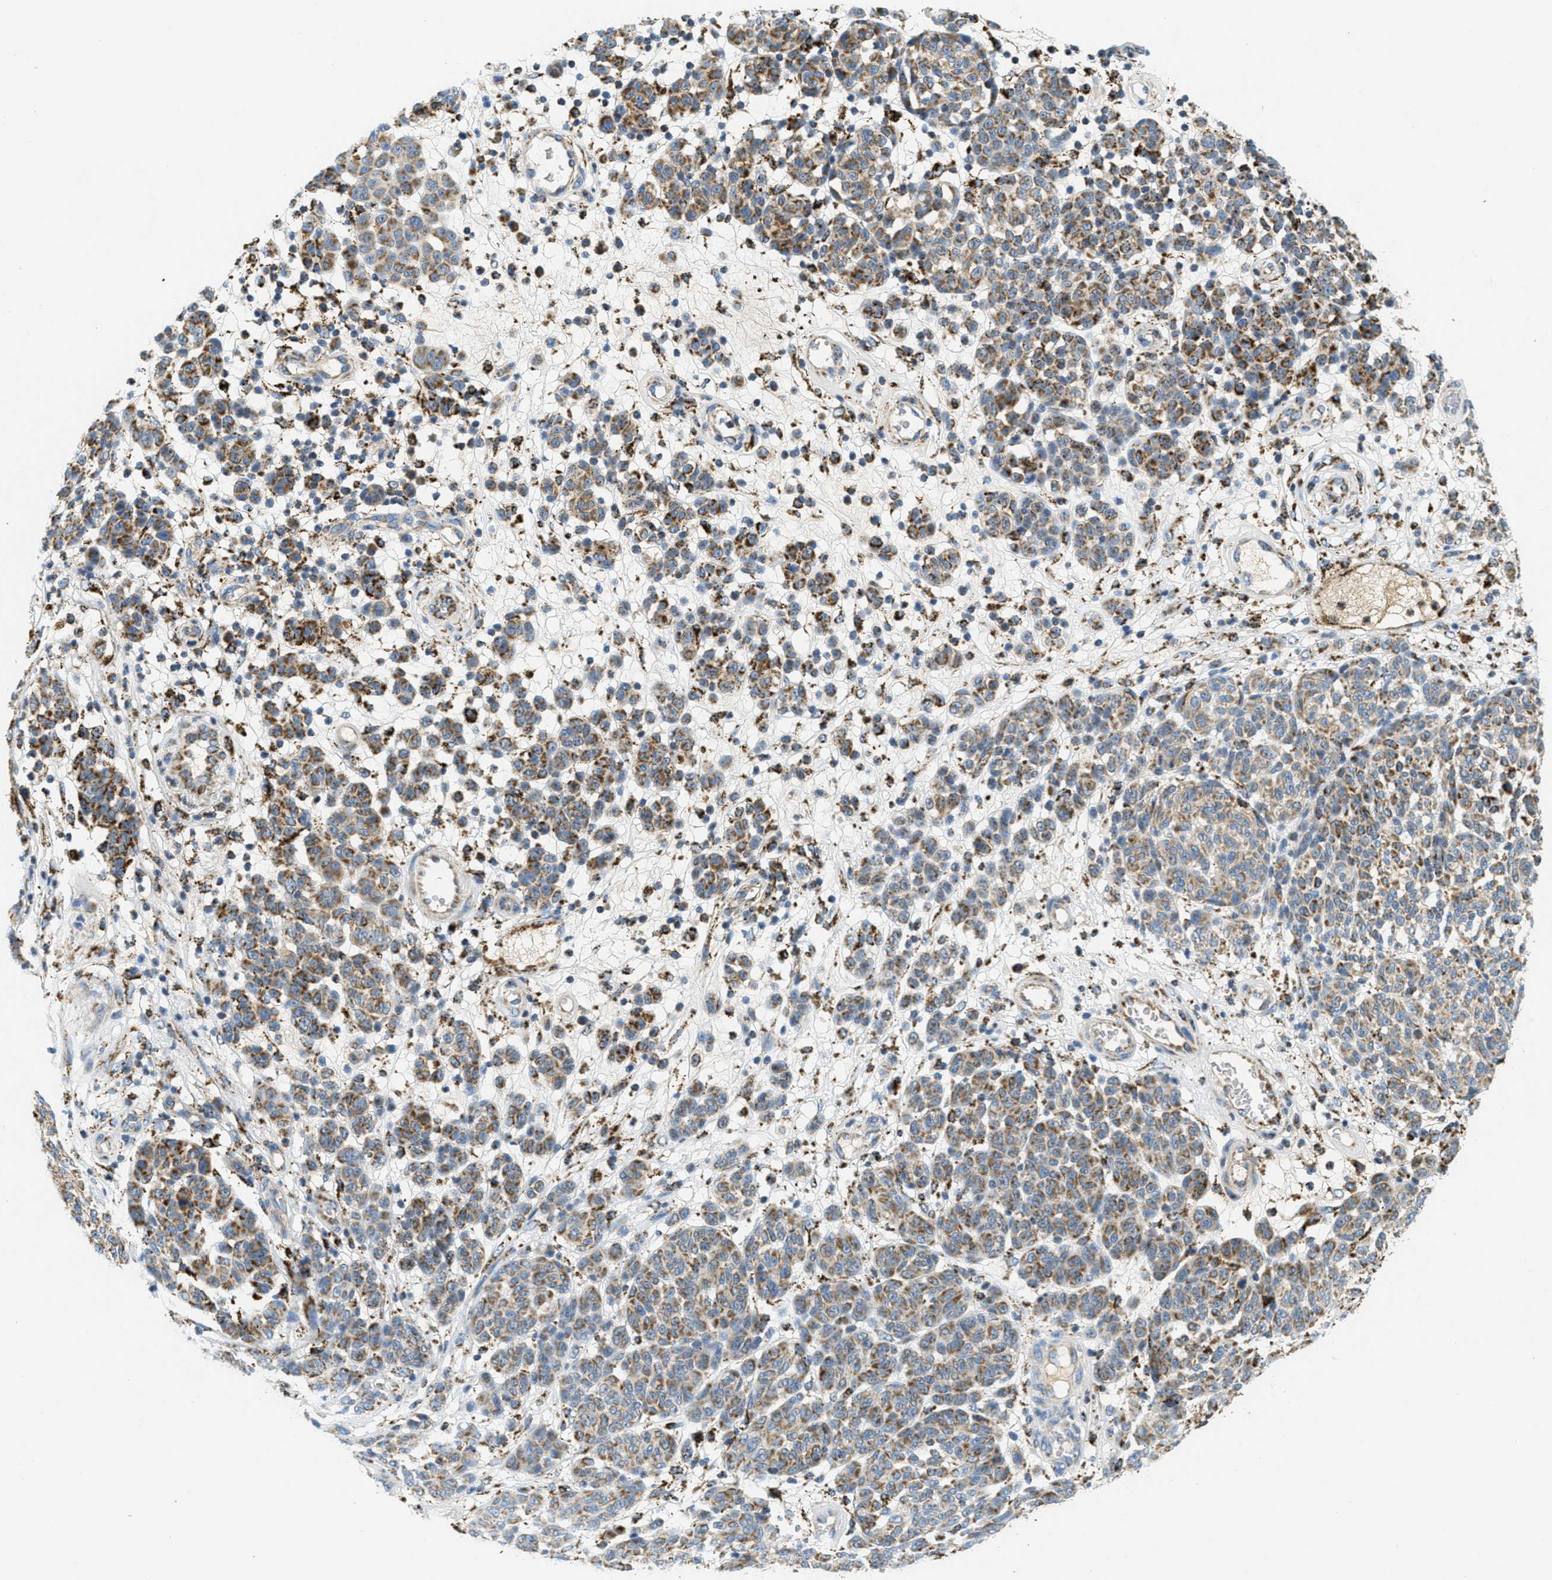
{"staining": {"intensity": "moderate", "quantity": ">75%", "location": "cytoplasmic/membranous"}, "tissue": "melanoma", "cell_type": "Tumor cells", "image_type": "cancer", "snomed": [{"axis": "morphology", "description": "Malignant melanoma, NOS"}, {"axis": "topography", "description": "Skin"}], "caption": "This is a micrograph of immunohistochemistry staining of malignant melanoma, which shows moderate staining in the cytoplasmic/membranous of tumor cells.", "gene": "HLCS", "patient": {"sex": "male", "age": 59}}